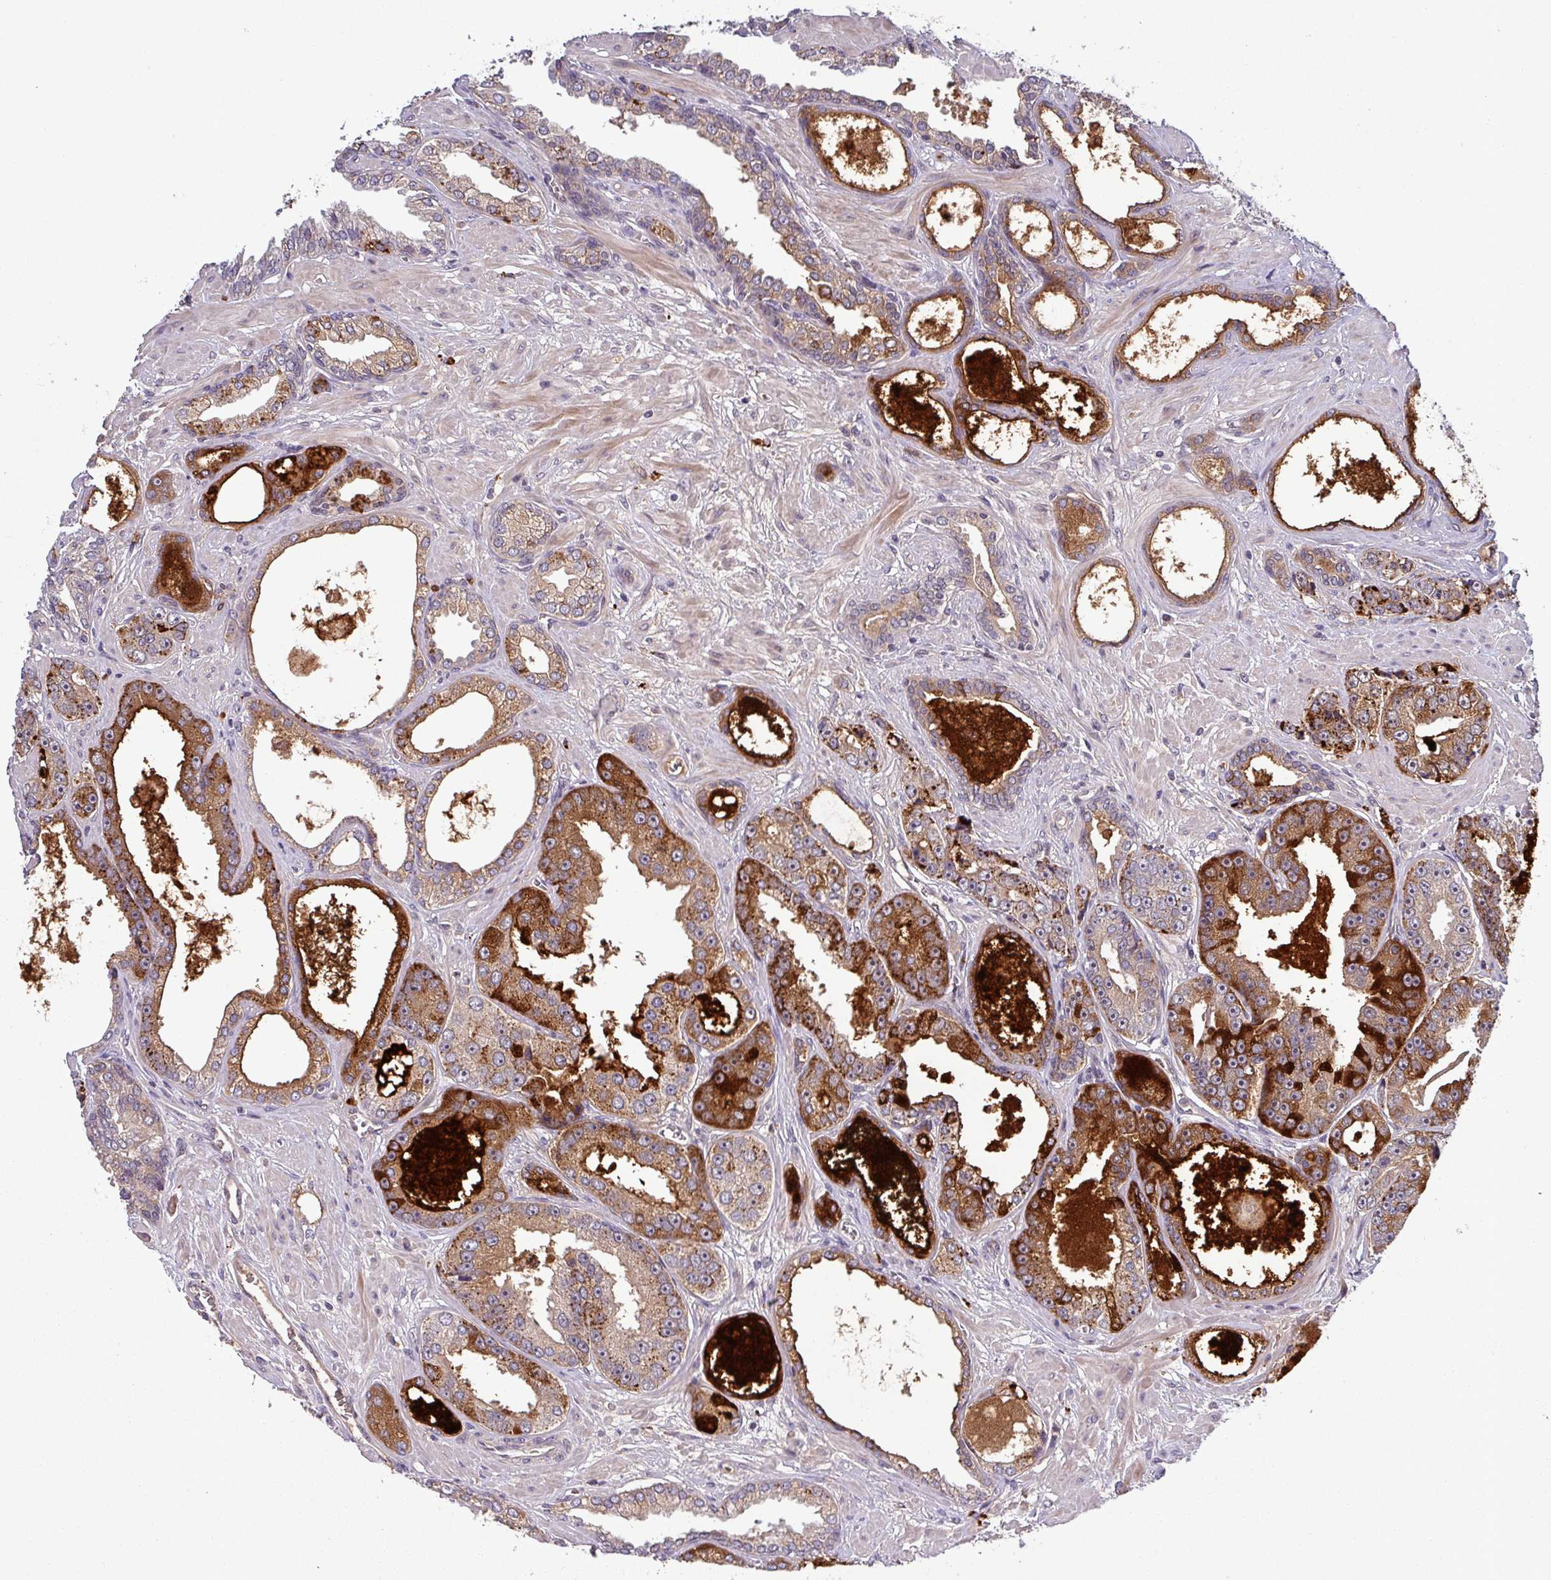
{"staining": {"intensity": "moderate", "quantity": ">75%", "location": "cytoplasmic/membranous"}, "tissue": "prostate cancer", "cell_type": "Tumor cells", "image_type": "cancer", "snomed": [{"axis": "morphology", "description": "Adenocarcinoma, High grade"}, {"axis": "topography", "description": "Prostate"}], "caption": "DAB immunohistochemical staining of high-grade adenocarcinoma (prostate) exhibits moderate cytoplasmic/membranous protein staining in about >75% of tumor cells. The staining is performed using DAB (3,3'-diaminobenzidine) brown chromogen to label protein expression. The nuclei are counter-stained blue using hematoxylin.", "gene": "PUS1", "patient": {"sex": "male", "age": 71}}